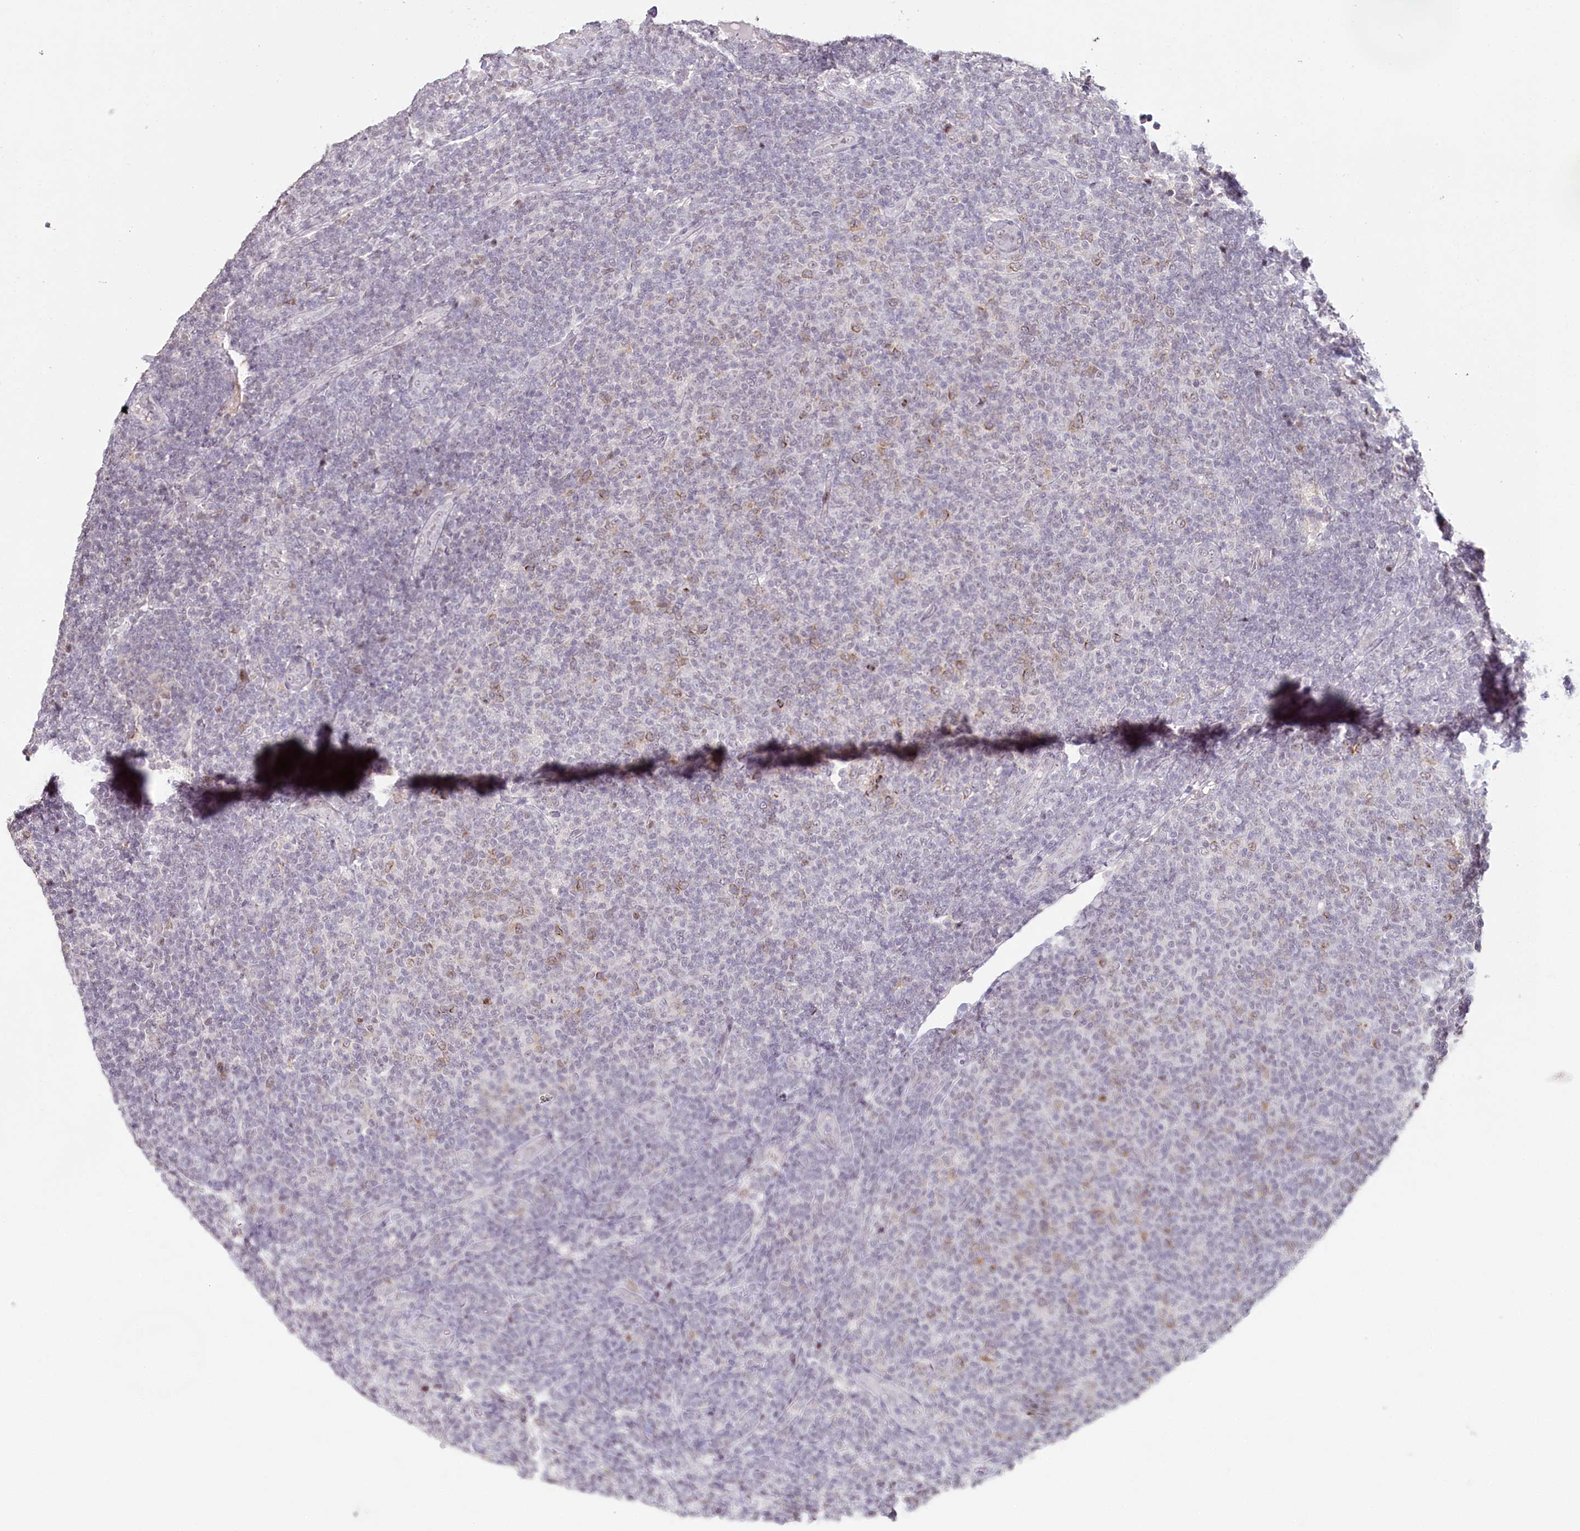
{"staining": {"intensity": "moderate", "quantity": "<25%", "location": "cytoplasmic/membranous"}, "tissue": "lymphoma", "cell_type": "Tumor cells", "image_type": "cancer", "snomed": [{"axis": "morphology", "description": "Malignant lymphoma, non-Hodgkin's type, Low grade"}, {"axis": "topography", "description": "Lymph node"}], "caption": "The histopathology image shows immunohistochemical staining of malignant lymphoma, non-Hodgkin's type (low-grade). There is moderate cytoplasmic/membranous expression is identified in about <25% of tumor cells.", "gene": "HPD", "patient": {"sex": "male", "age": 66}}